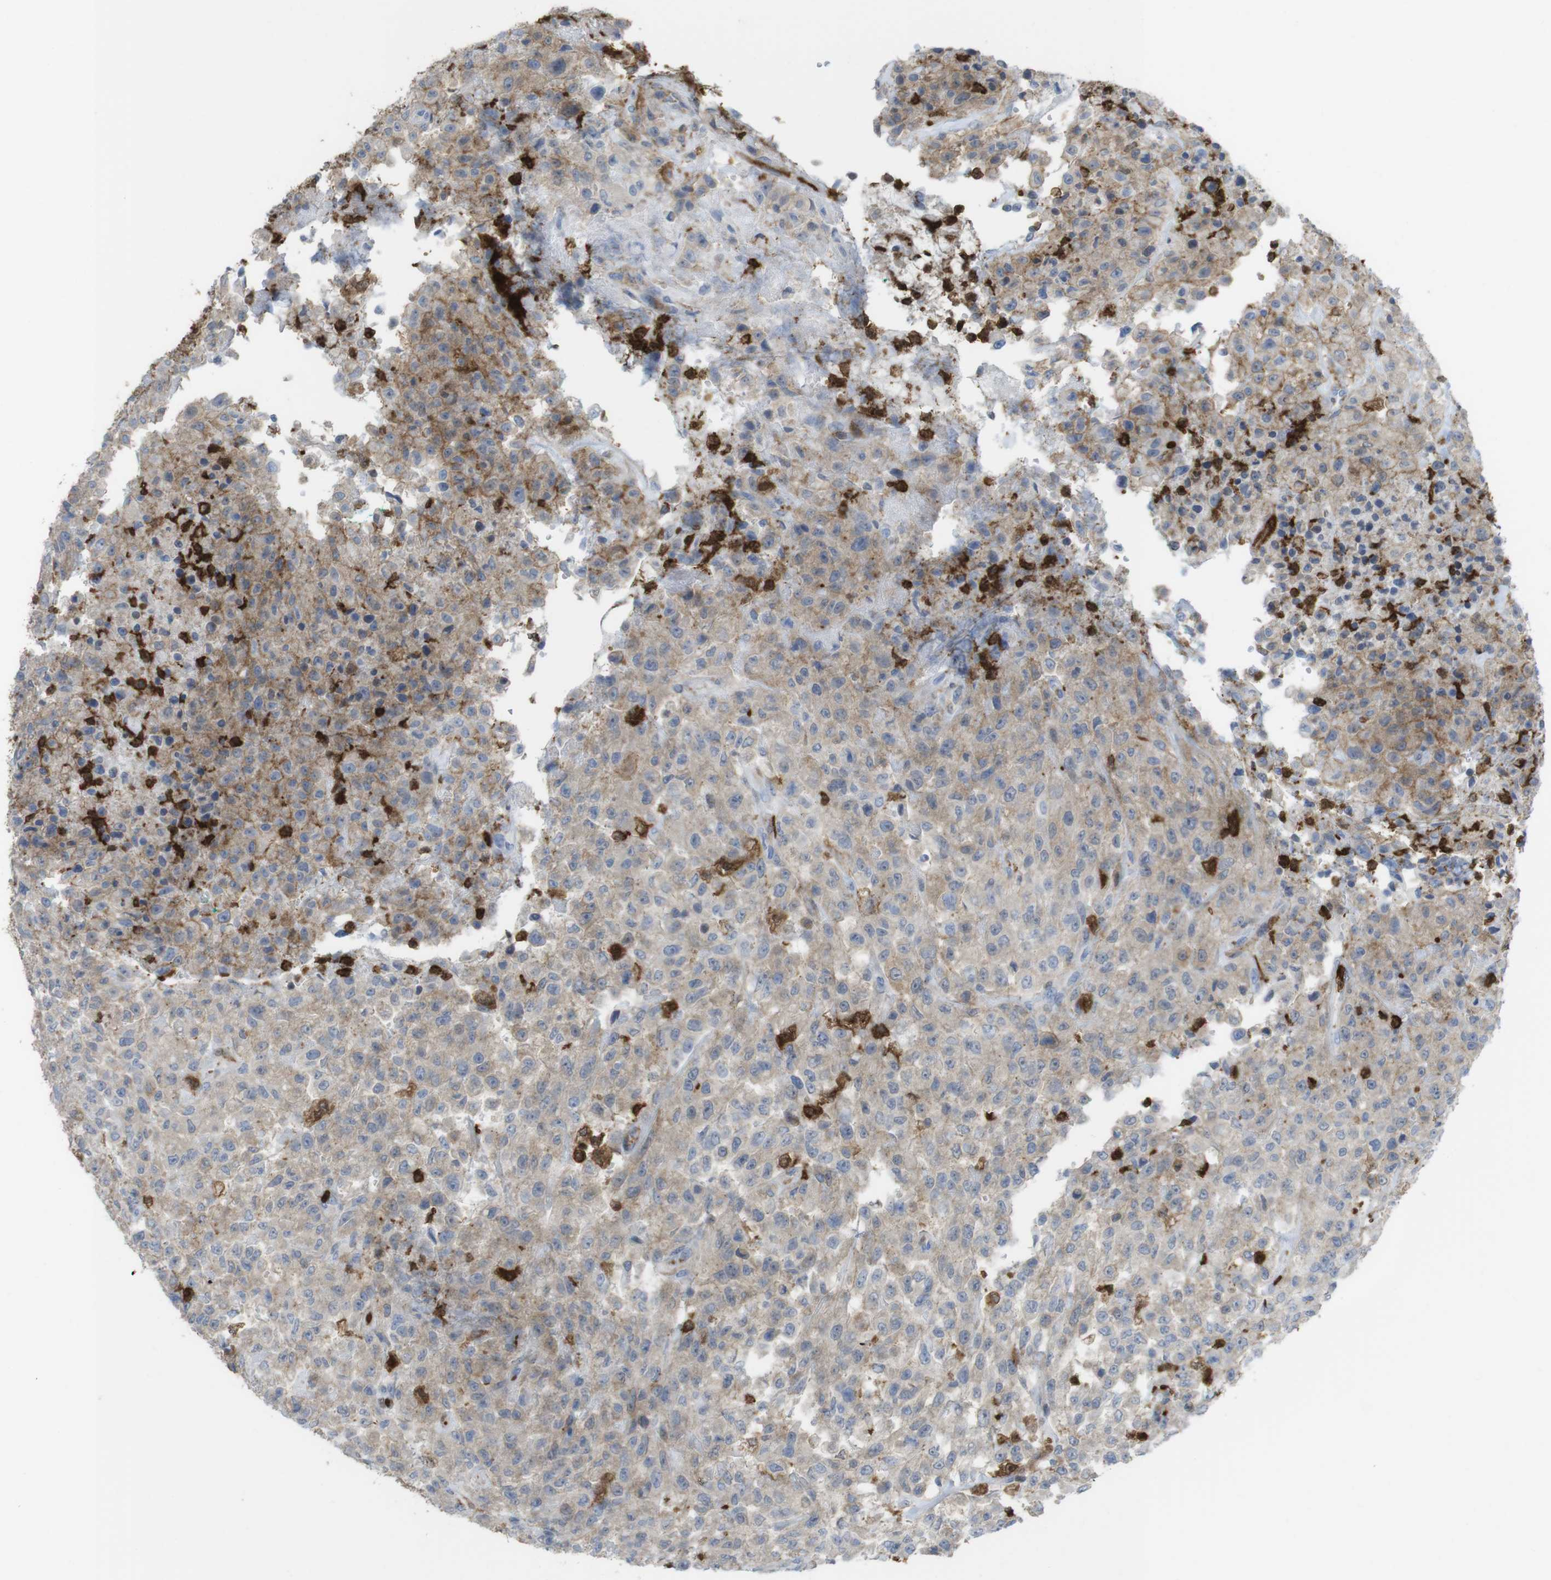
{"staining": {"intensity": "moderate", "quantity": "25%-75%", "location": "cytoplasmic/membranous"}, "tissue": "urothelial cancer", "cell_type": "Tumor cells", "image_type": "cancer", "snomed": [{"axis": "morphology", "description": "Urothelial carcinoma, High grade"}, {"axis": "topography", "description": "Urinary bladder"}], "caption": "This is a histology image of IHC staining of high-grade urothelial carcinoma, which shows moderate positivity in the cytoplasmic/membranous of tumor cells.", "gene": "PRKCD", "patient": {"sex": "male", "age": 46}}